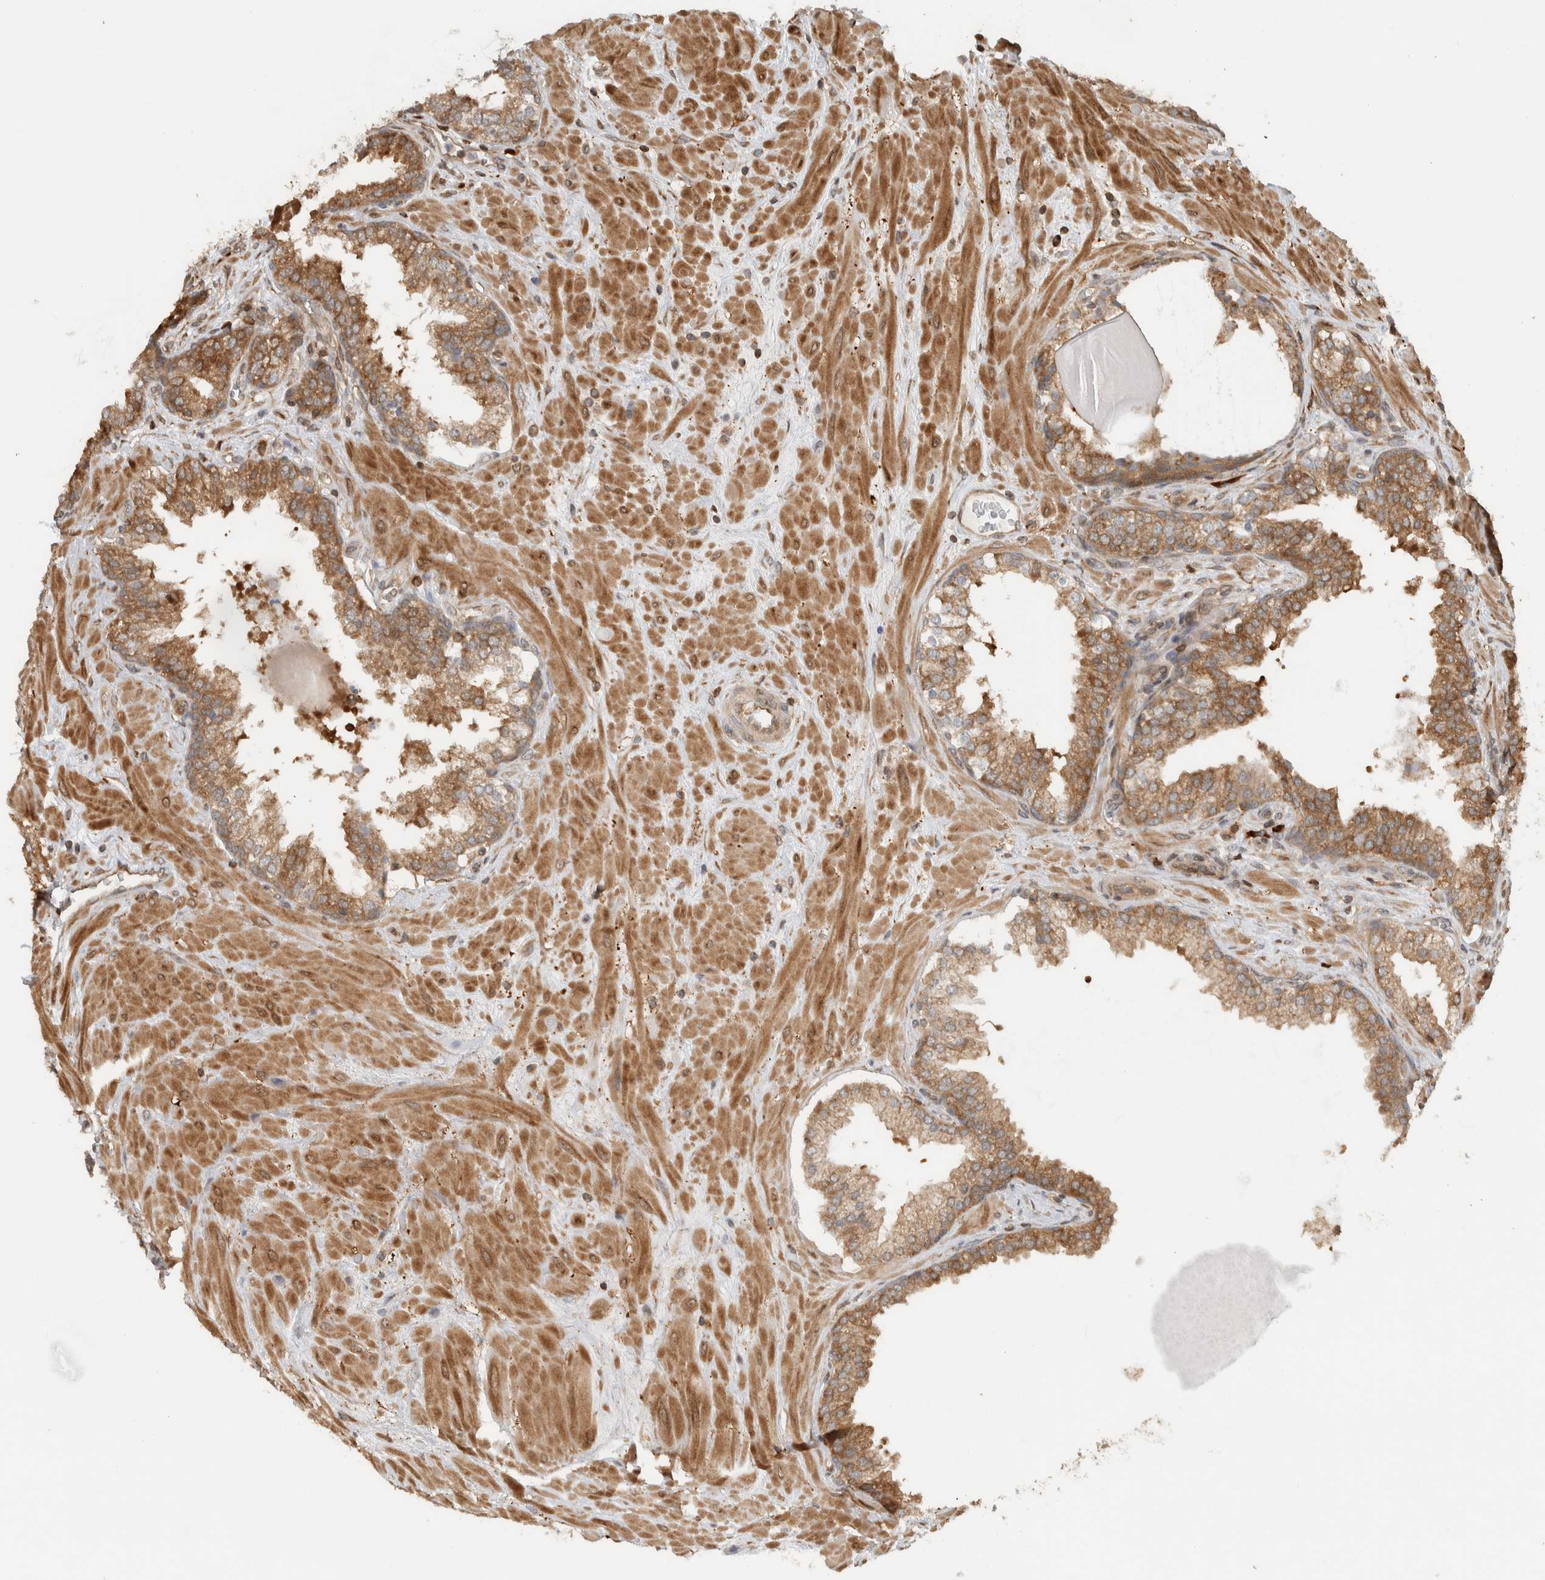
{"staining": {"intensity": "moderate", "quantity": ">75%", "location": "cytoplasmic/membranous"}, "tissue": "prostate", "cell_type": "Glandular cells", "image_type": "normal", "snomed": [{"axis": "morphology", "description": "Normal tissue, NOS"}, {"axis": "topography", "description": "Prostate"}], "caption": "Moderate cytoplasmic/membranous expression is present in approximately >75% of glandular cells in benign prostate. (DAB IHC with brightfield microscopy, high magnification).", "gene": "CNTROB", "patient": {"sex": "male", "age": 51}}